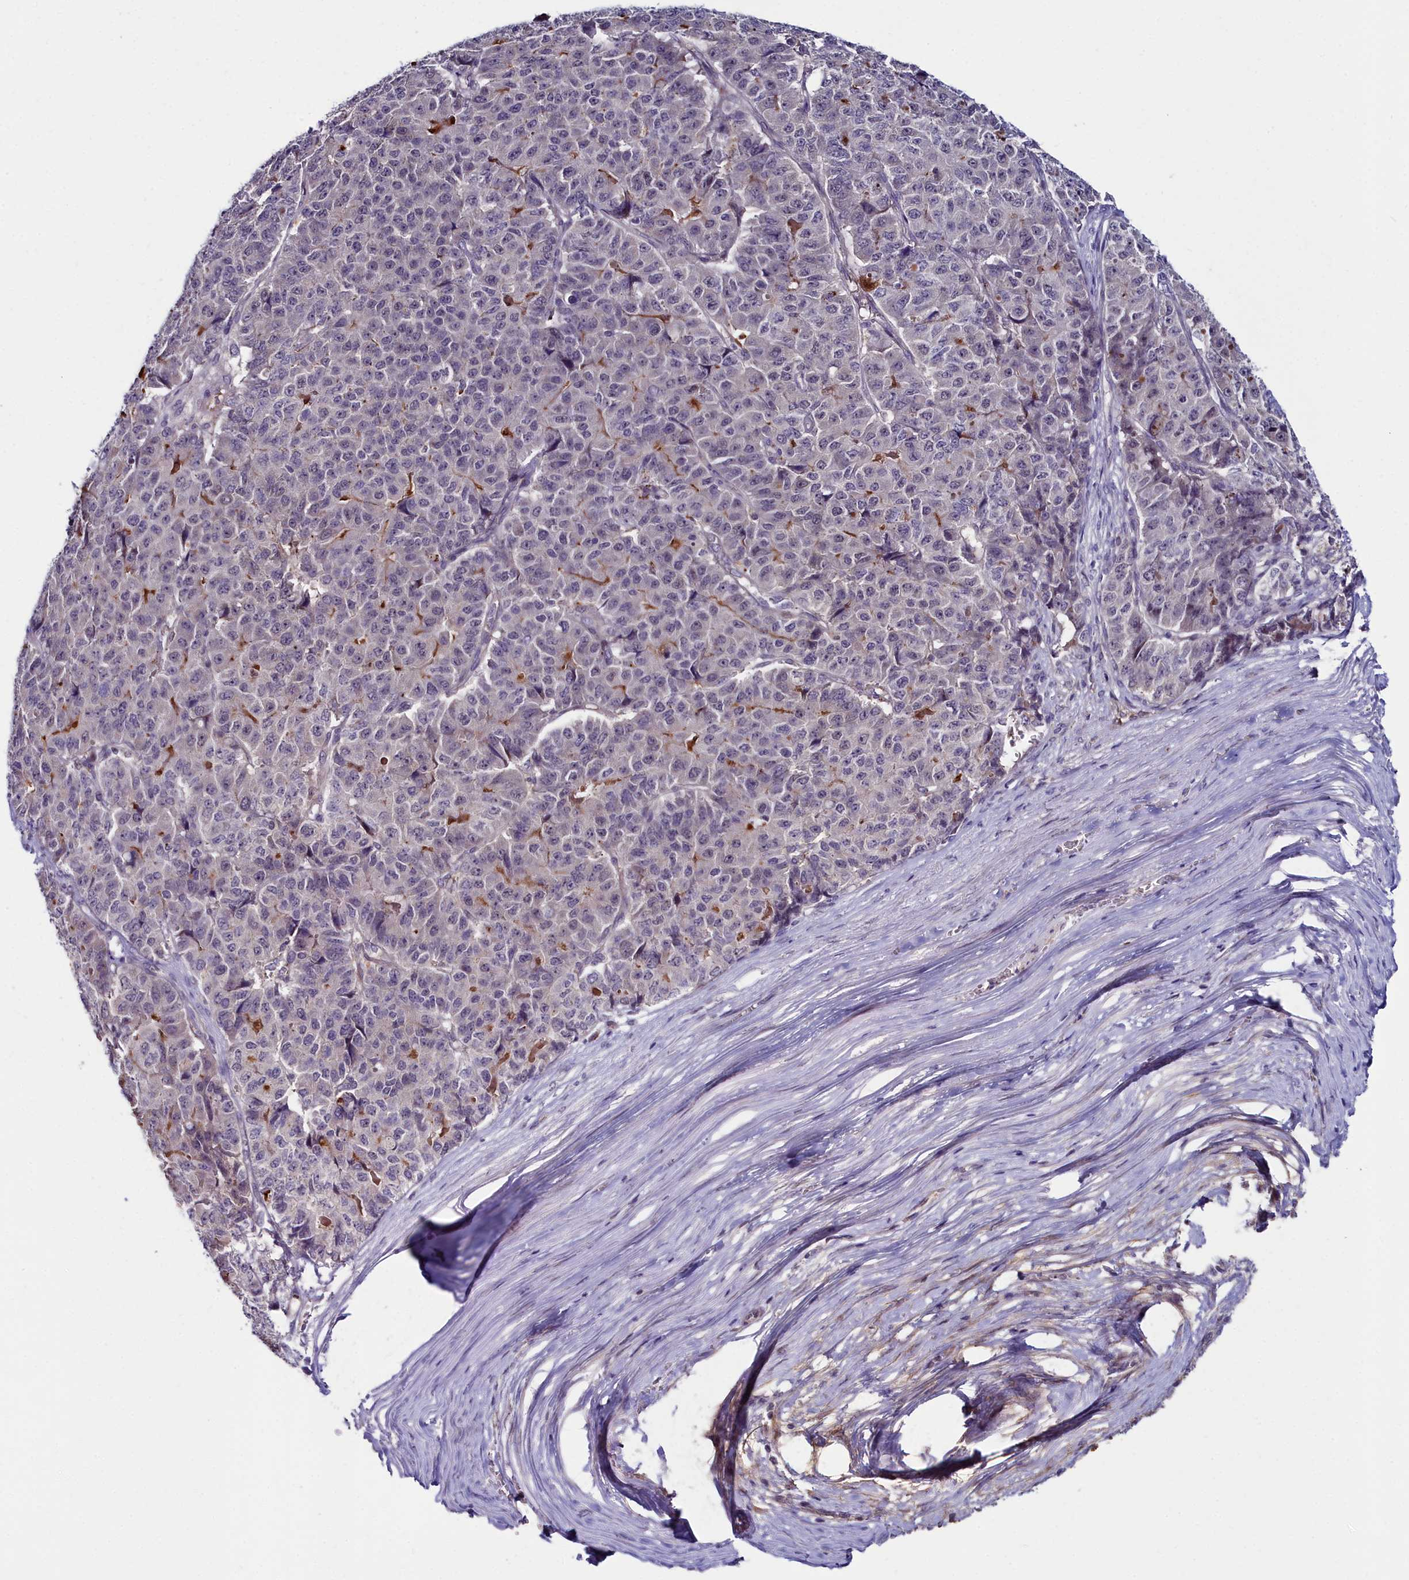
{"staining": {"intensity": "negative", "quantity": "none", "location": "none"}, "tissue": "pancreatic cancer", "cell_type": "Tumor cells", "image_type": "cancer", "snomed": [{"axis": "morphology", "description": "Adenocarcinoma, NOS"}, {"axis": "topography", "description": "Pancreas"}], "caption": "This is an IHC photomicrograph of human adenocarcinoma (pancreatic). There is no positivity in tumor cells.", "gene": "KCTD18", "patient": {"sex": "male", "age": 50}}